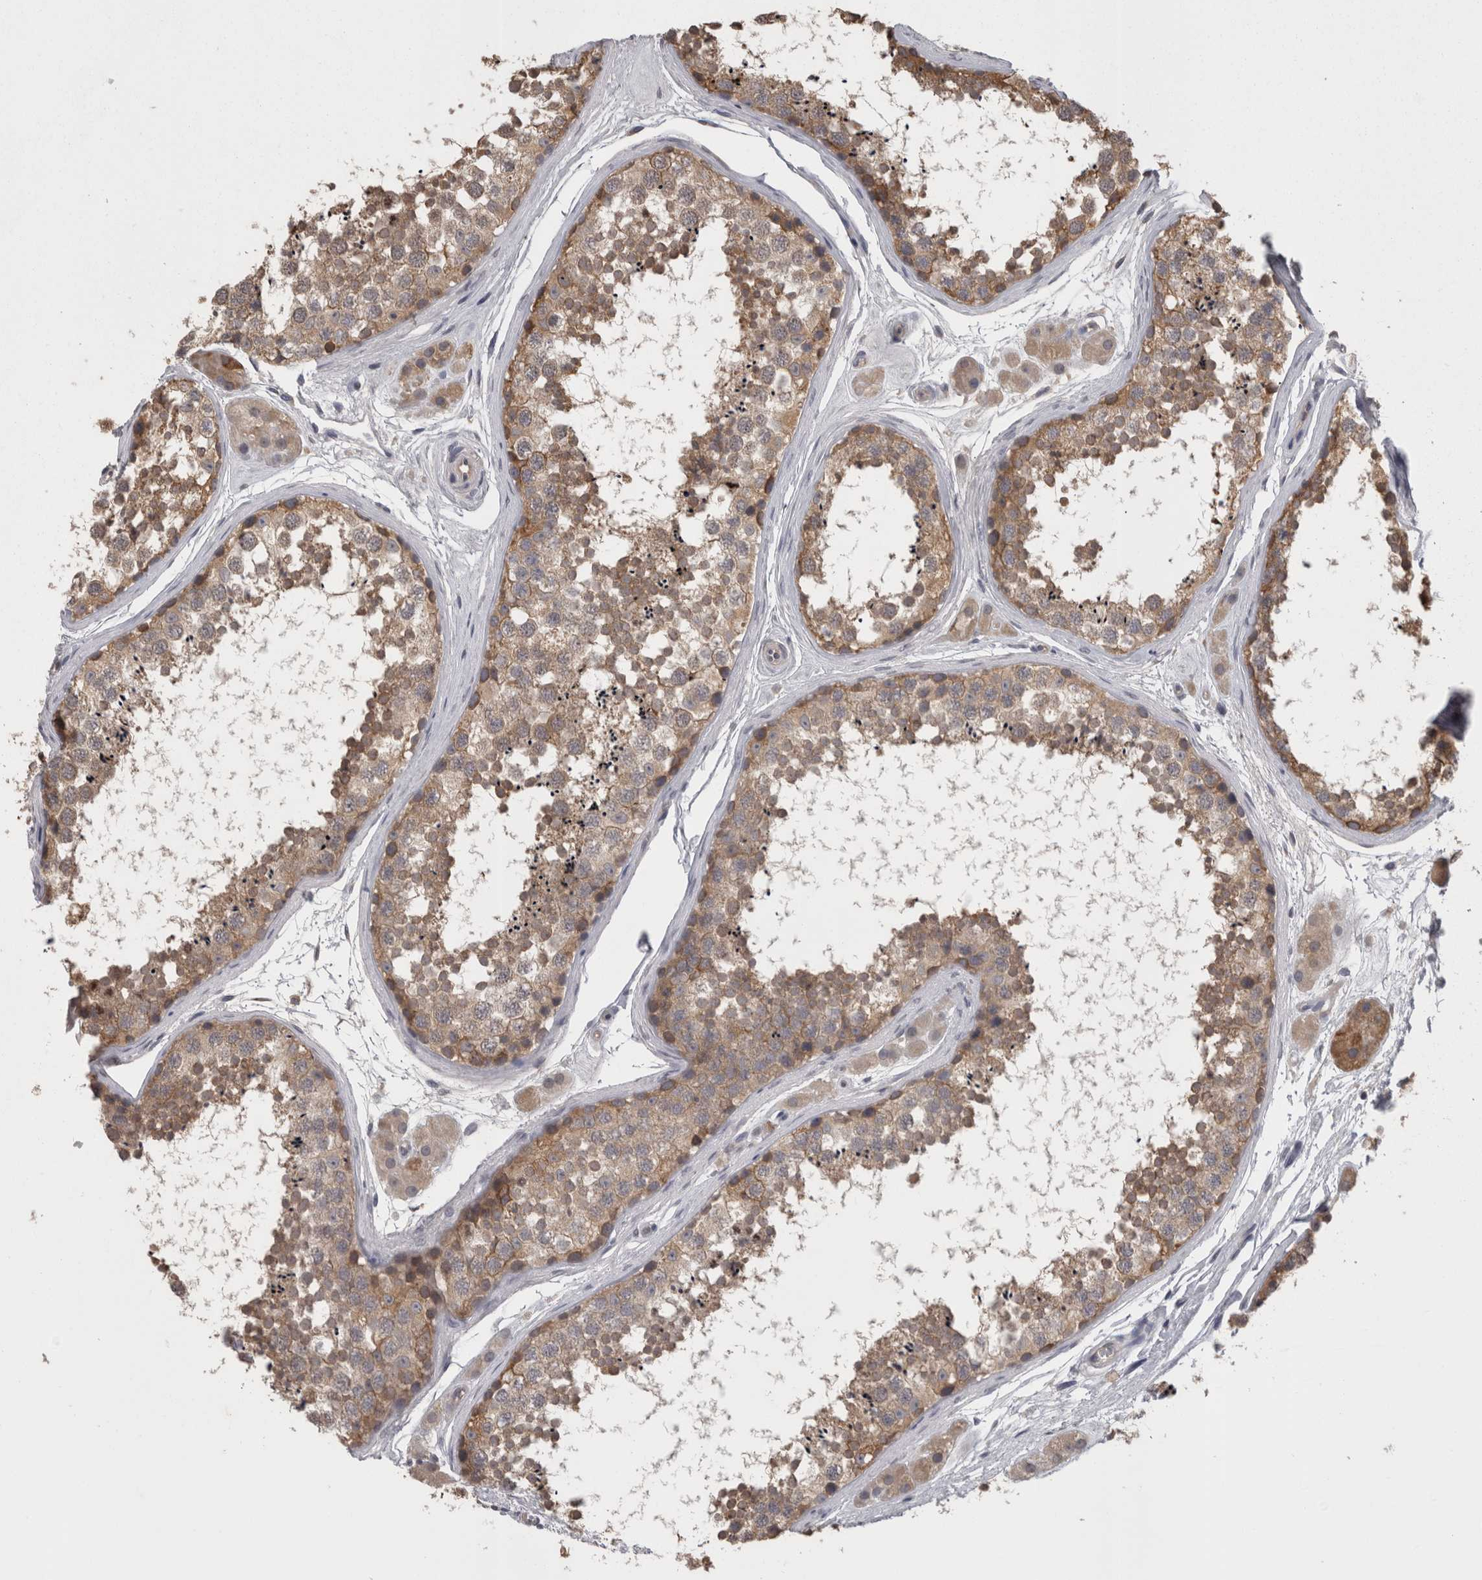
{"staining": {"intensity": "moderate", "quantity": ">75%", "location": "cytoplasmic/membranous"}, "tissue": "testis", "cell_type": "Cells in seminiferous ducts", "image_type": "normal", "snomed": [{"axis": "morphology", "description": "Normal tissue, NOS"}, {"axis": "topography", "description": "Testis"}], "caption": "A photomicrograph of testis stained for a protein displays moderate cytoplasmic/membranous brown staining in cells in seminiferous ducts.", "gene": "PON3", "patient": {"sex": "male", "age": 56}}